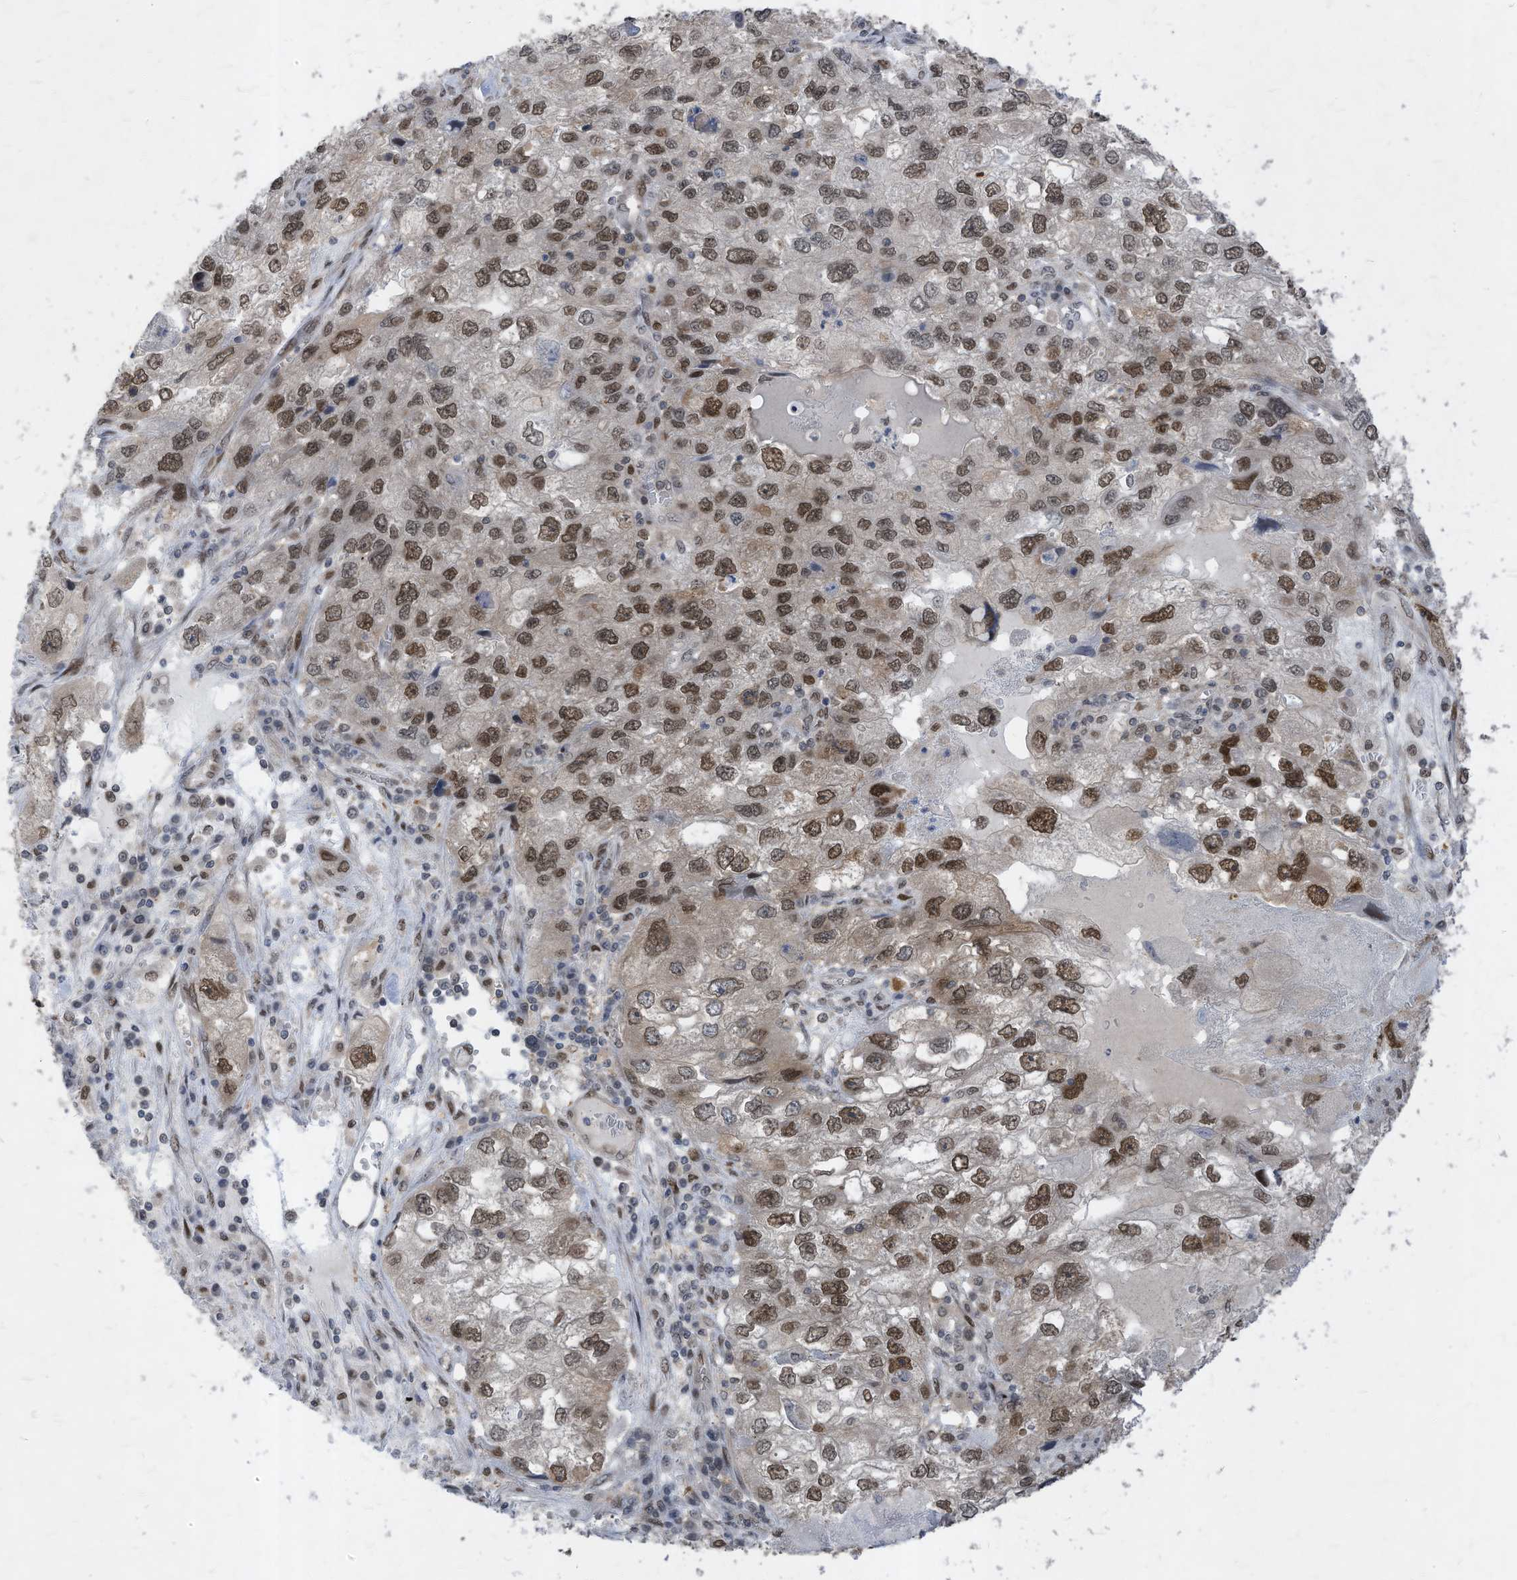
{"staining": {"intensity": "moderate", "quantity": ">75%", "location": "nuclear"}, "tissue": "endometrial cancer", "cell_type": "Tumor cells", "image_type": "cancer", "snomed": [{"axis": "morphology", "description": "Adenocarcinoma, NOS"}, {"axis": "topography", "description": "Endometrium"}], "caption": "About >75% of tumor cells in human adenocarcinoma (endometrial) exhibit moderate nuclear protein expression as visualized by brown immunohistochemical staining.", "gene": "KPNB1", "patient": {"sex": "female", "age": 49}}